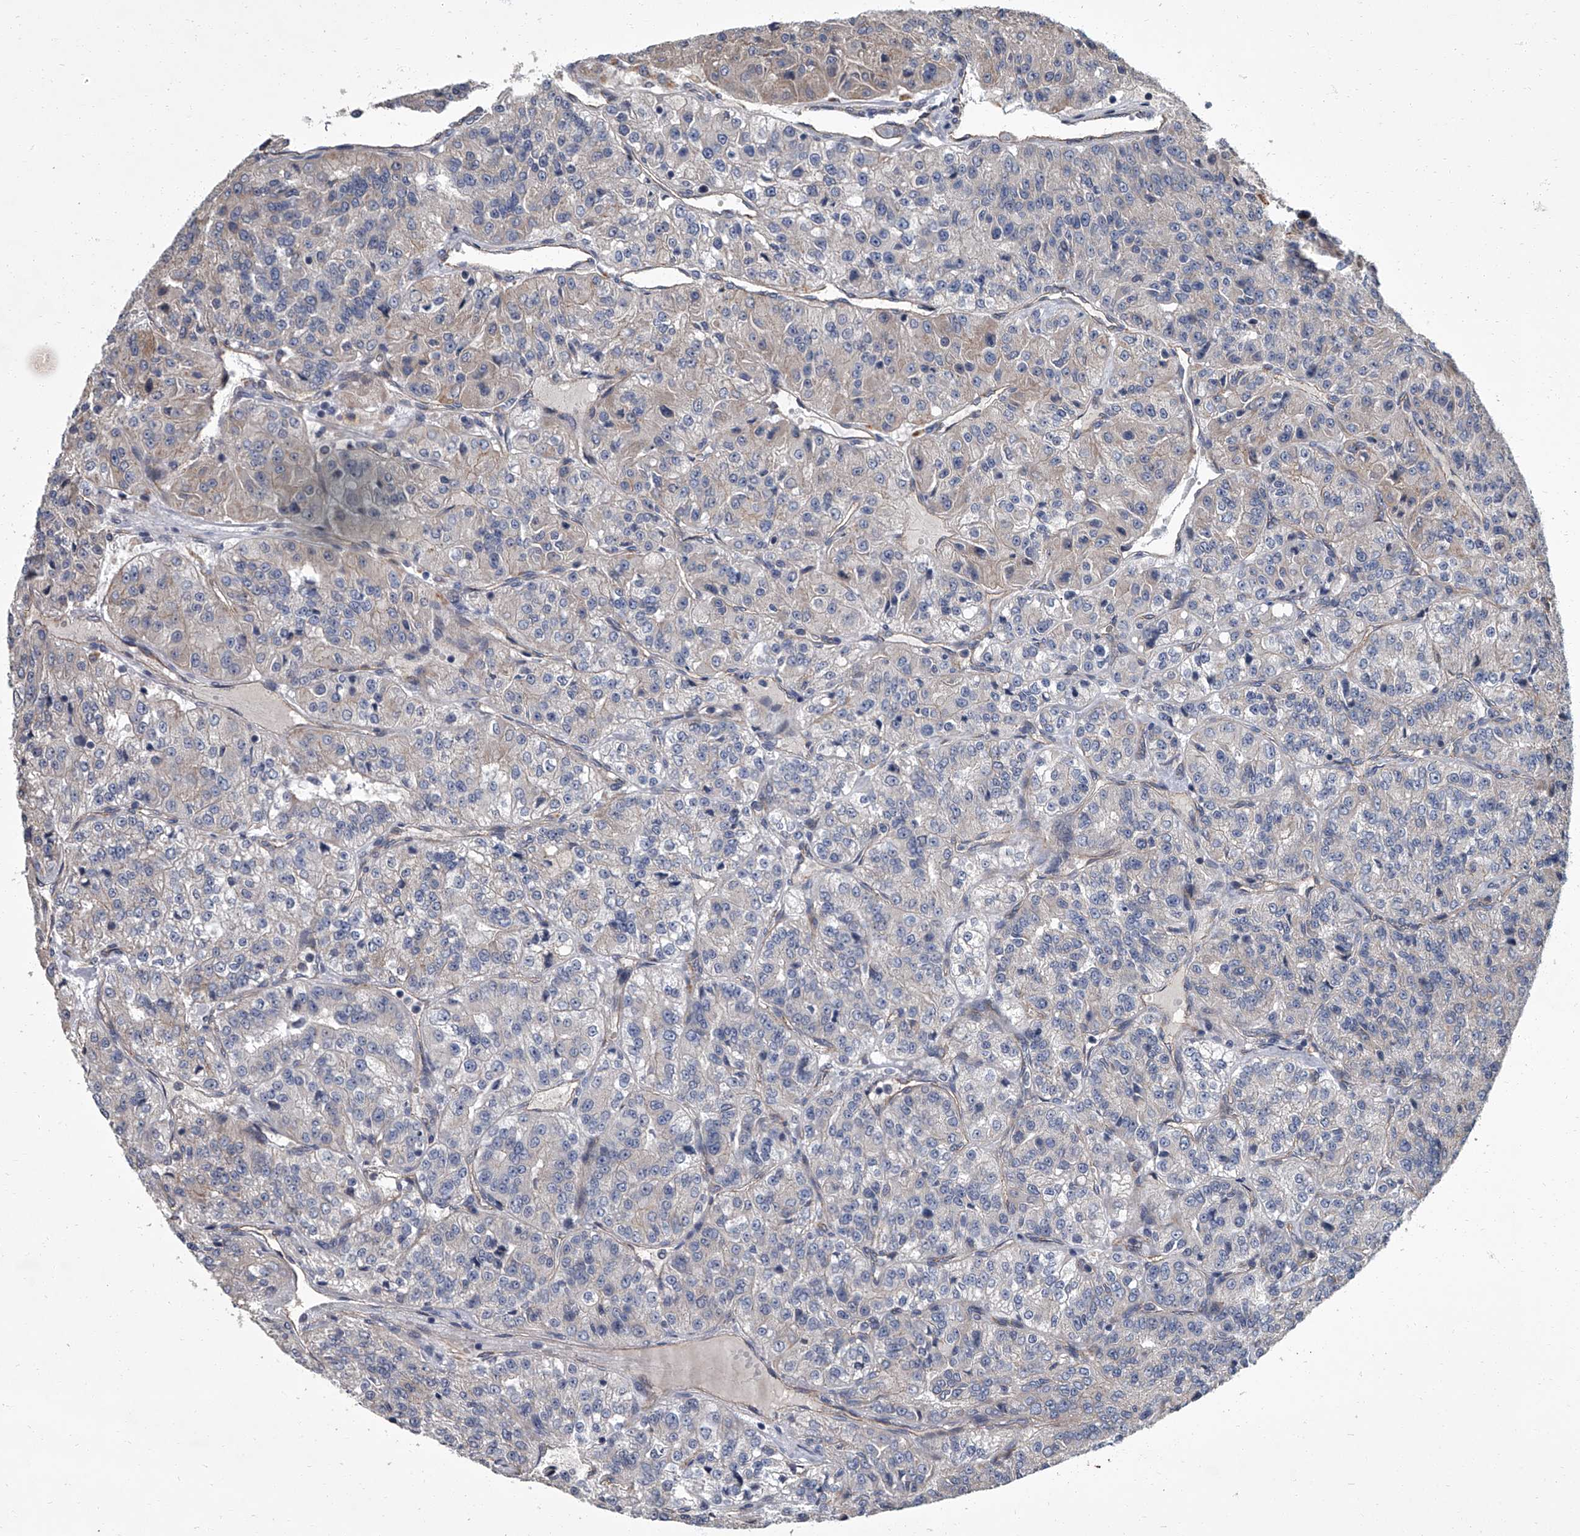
{"staining": {"intensity": "negative", "quantity": "none", "location": "none"}, "tissue": "renal cancer", "cell_type": "Tumor cells", "image_type": "cancer", "snomed": [{"axis": "morphology", "description": "Adenocarcinoma, NOS"}, {"axis": "topography", "description": "Kidney"}], "caption": "Renal cancer was stained to show a protein in brown. There is no significant expression in tumor cells.", "gene": "SIRT4", "patient": {"sex": "female", "age": 63}}